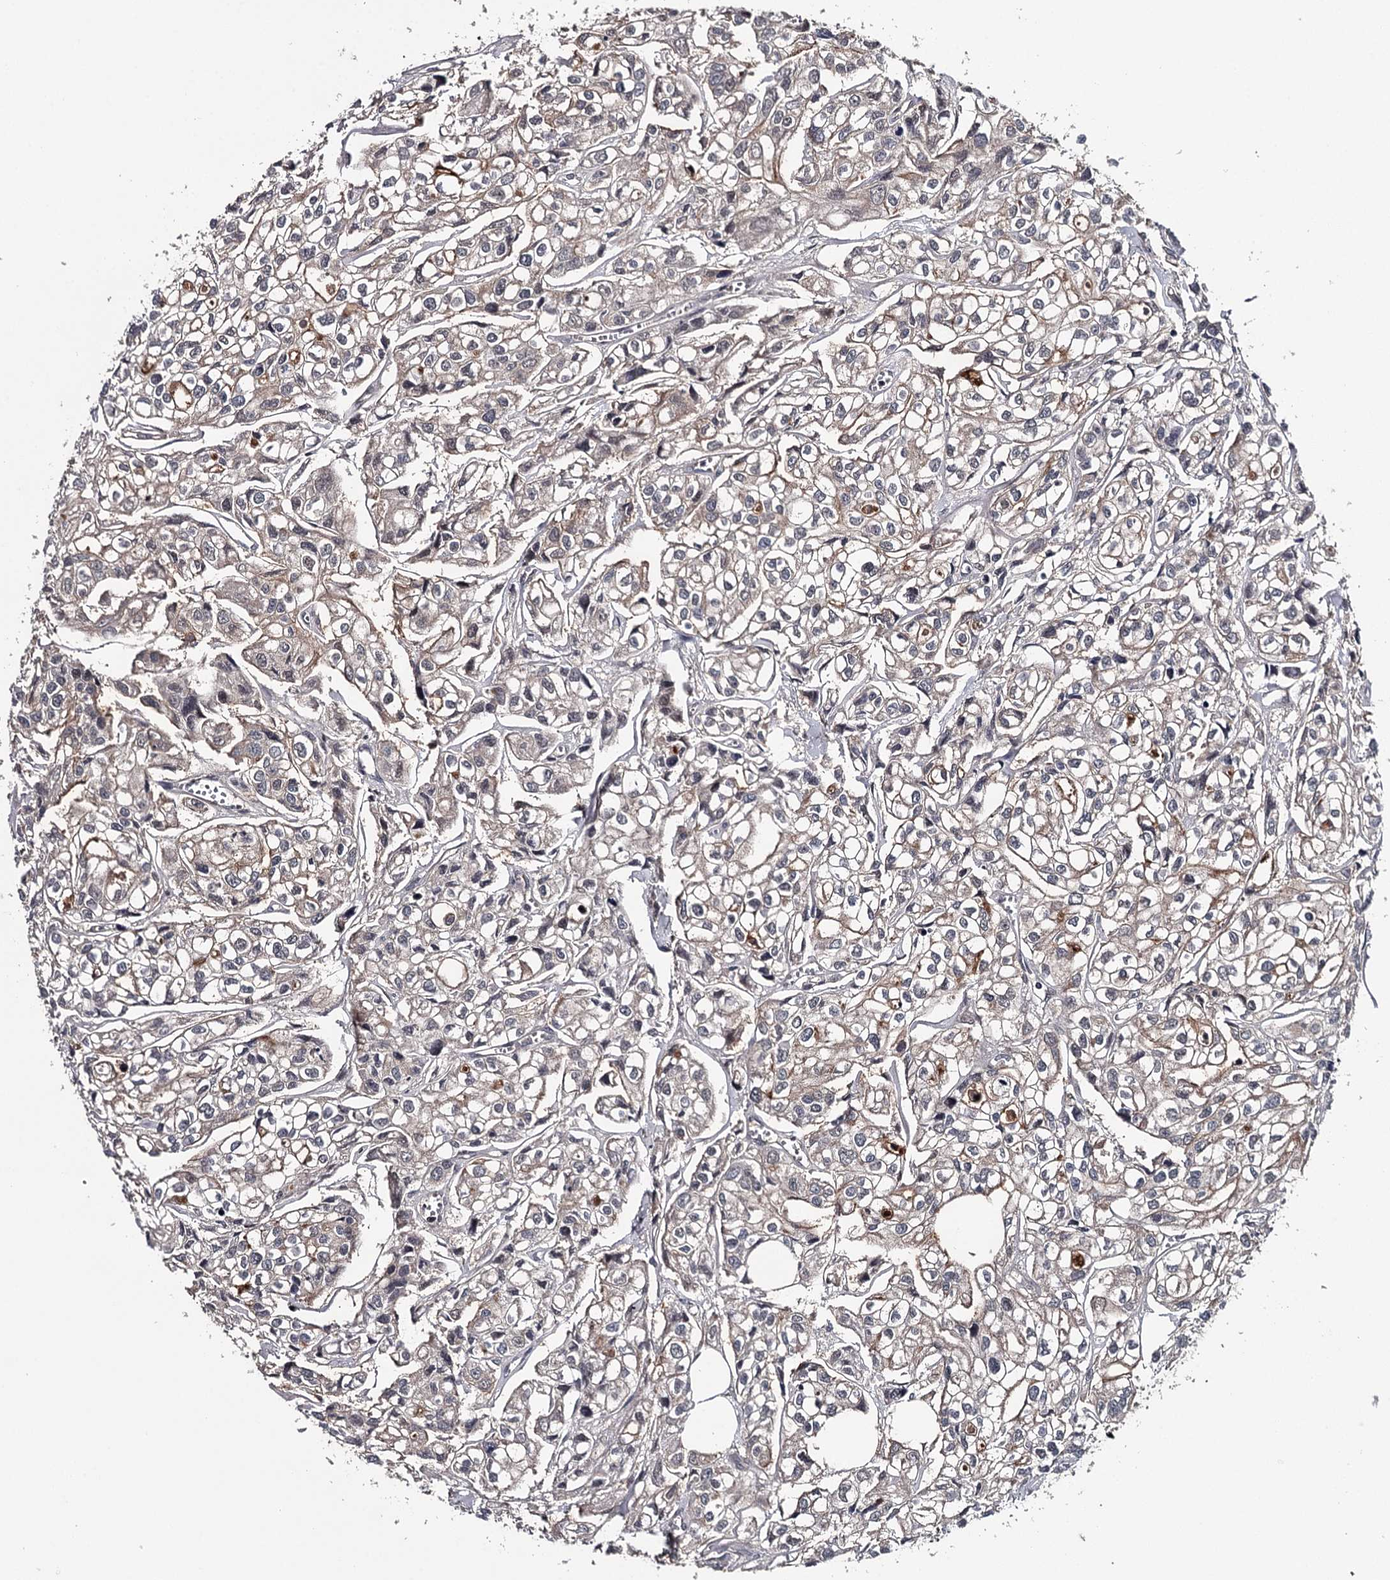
{"staining": {"intensity": "negative", "quantity": "none", "location": "none"}, "tissue": "urothelial cancer", "cell_type": "Tumor cells", "image_type": "cancer", "snomed": [{"axis": "morphology", "description": "Urothelial carcinoma, High grade"}, {"axis": "topography", "description": "Urinary bladder"}], "caption": "Image shows no protein expression in tumor cells of high-grade urothelial carcinoma tissue.", "gene": "GTSF1", "patient": {"sex": "male", "age": 67}}